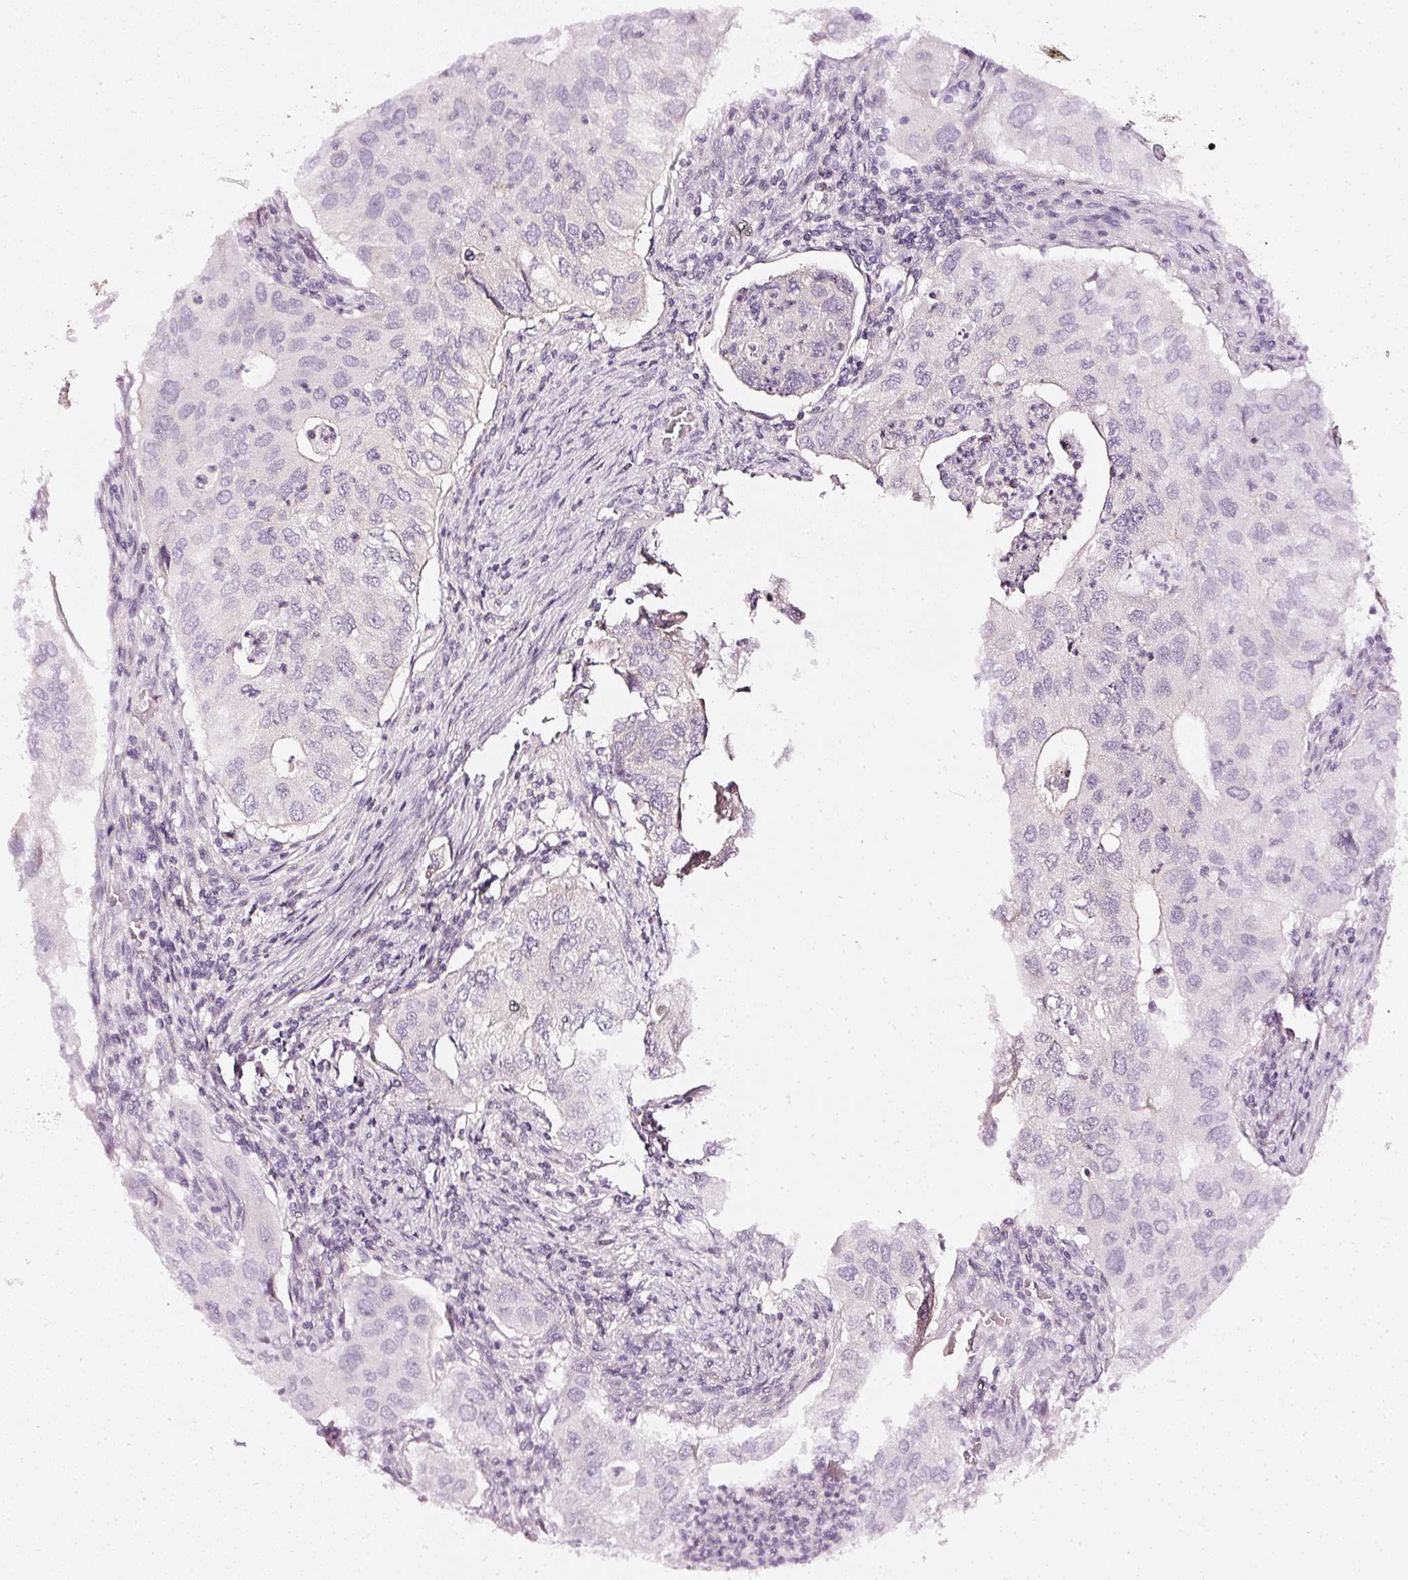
{"staining": {"intensity": "weak", "quantity": "<25%", "location": "cytoplasmic/membranous"}, "tissue": "lung cancer", "cell_type": "Tumor cells", "image_type": "cancer", "snomed": [{"axis": "morphology", "description": "Adenocarcinoma, NOS"}, {"axis": "topography", "description": "Lung"}], "caption": "Lung adenocarcinoma was stained to show a protein in brown. There is no significant staining in tumor cells.", "gene": "CNP", "patient": {"sex": "male", "age": 48}}